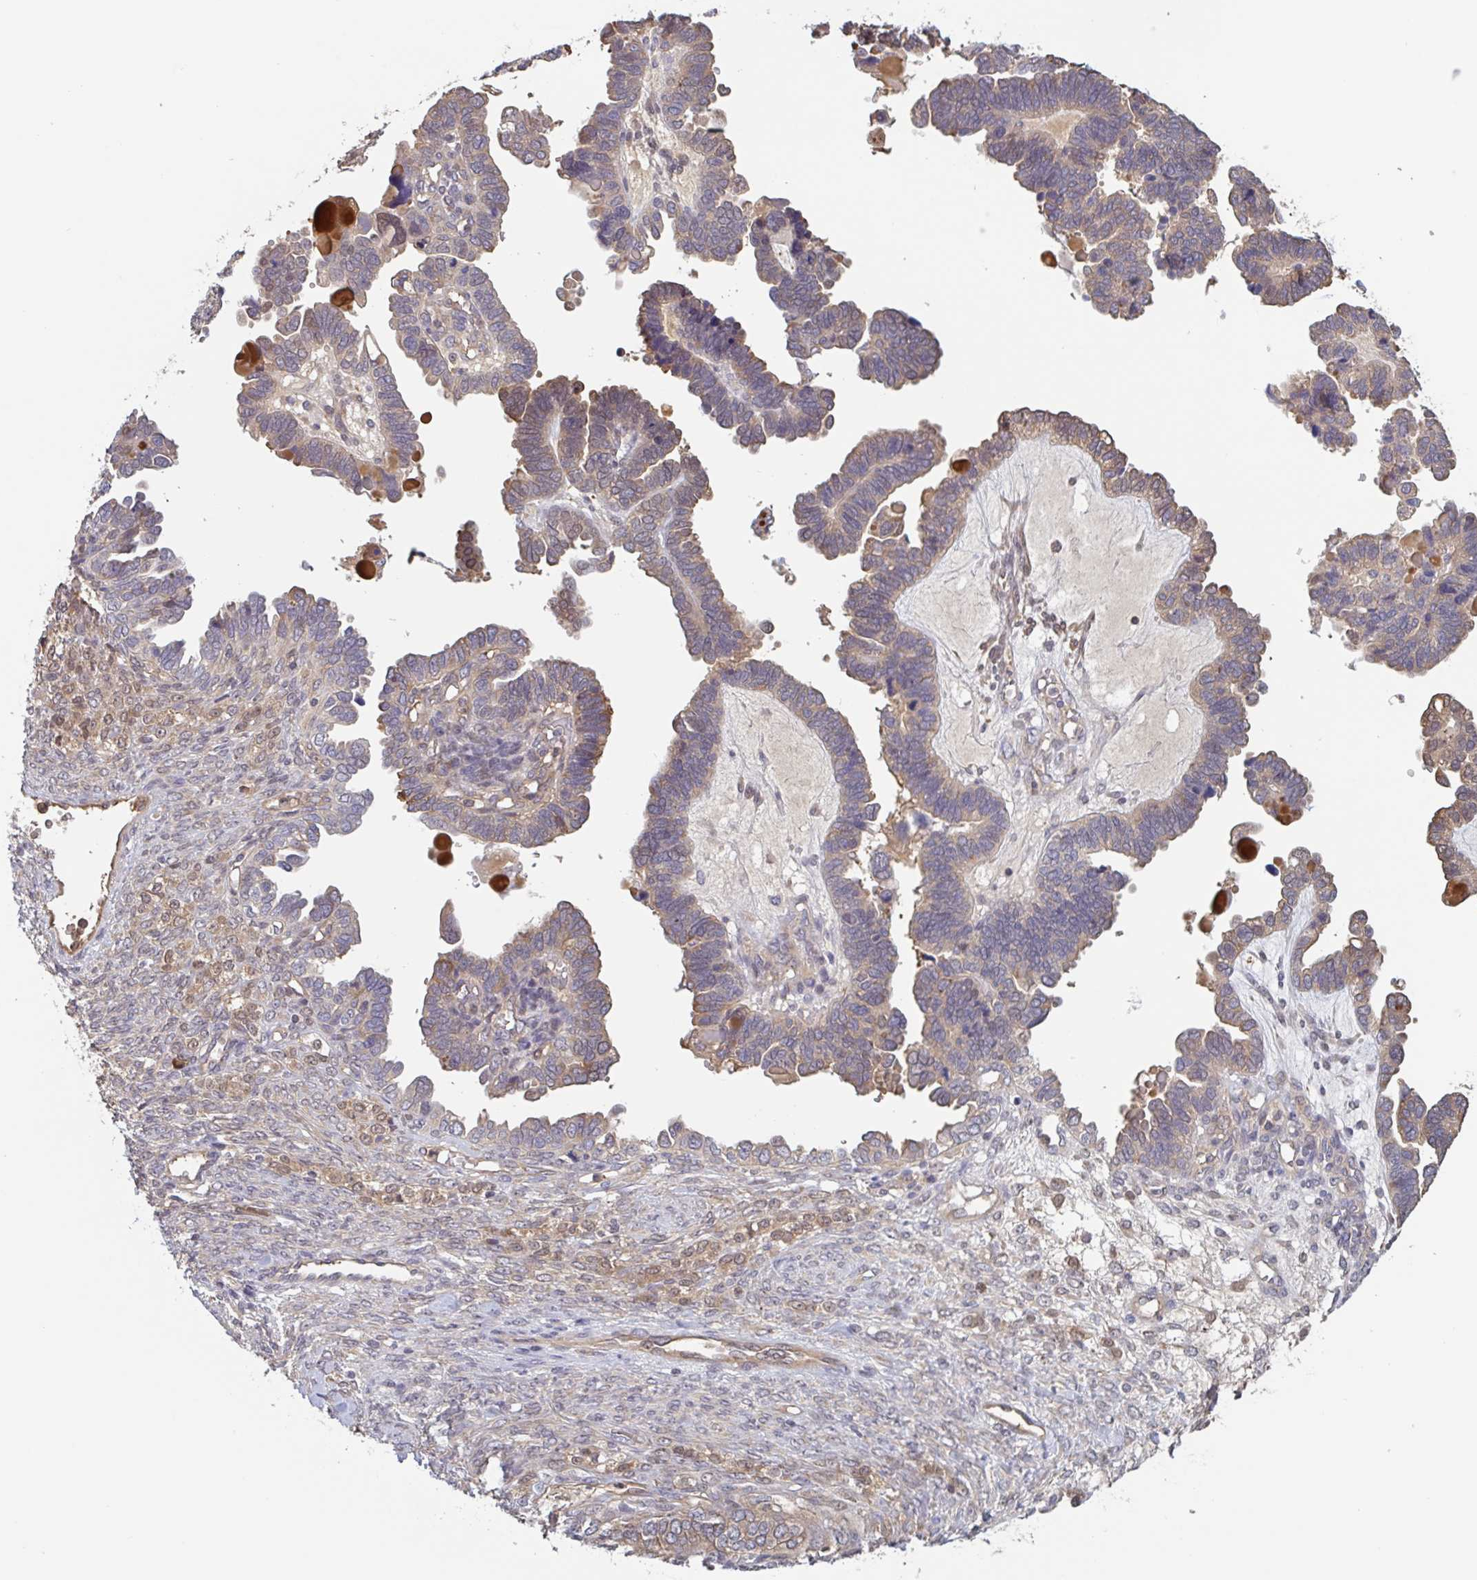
{"staining": {"intensity": "moderate", "quantity": ">75%", "location": "cytoplasmic/membranous"}, "tissue": "ovarian cancer", "cell_type": "Tumor cells", "image_type": "cancer", "snomed": [{"axis": "morphology", "description": "Cystadenocarcinoma, serous, NOS"}, {"axis": "topography", "description": "Ovary"}], "caption": "Moderate cytoplasmic/membranous positivity for a protein is present in about >75% of tumor cells of ovarian cancer (serous cystadenocarcinoma) using immunohistochemistry.", "gene": "OTOP2", "patient": {"sex": "female", "age": 51}}